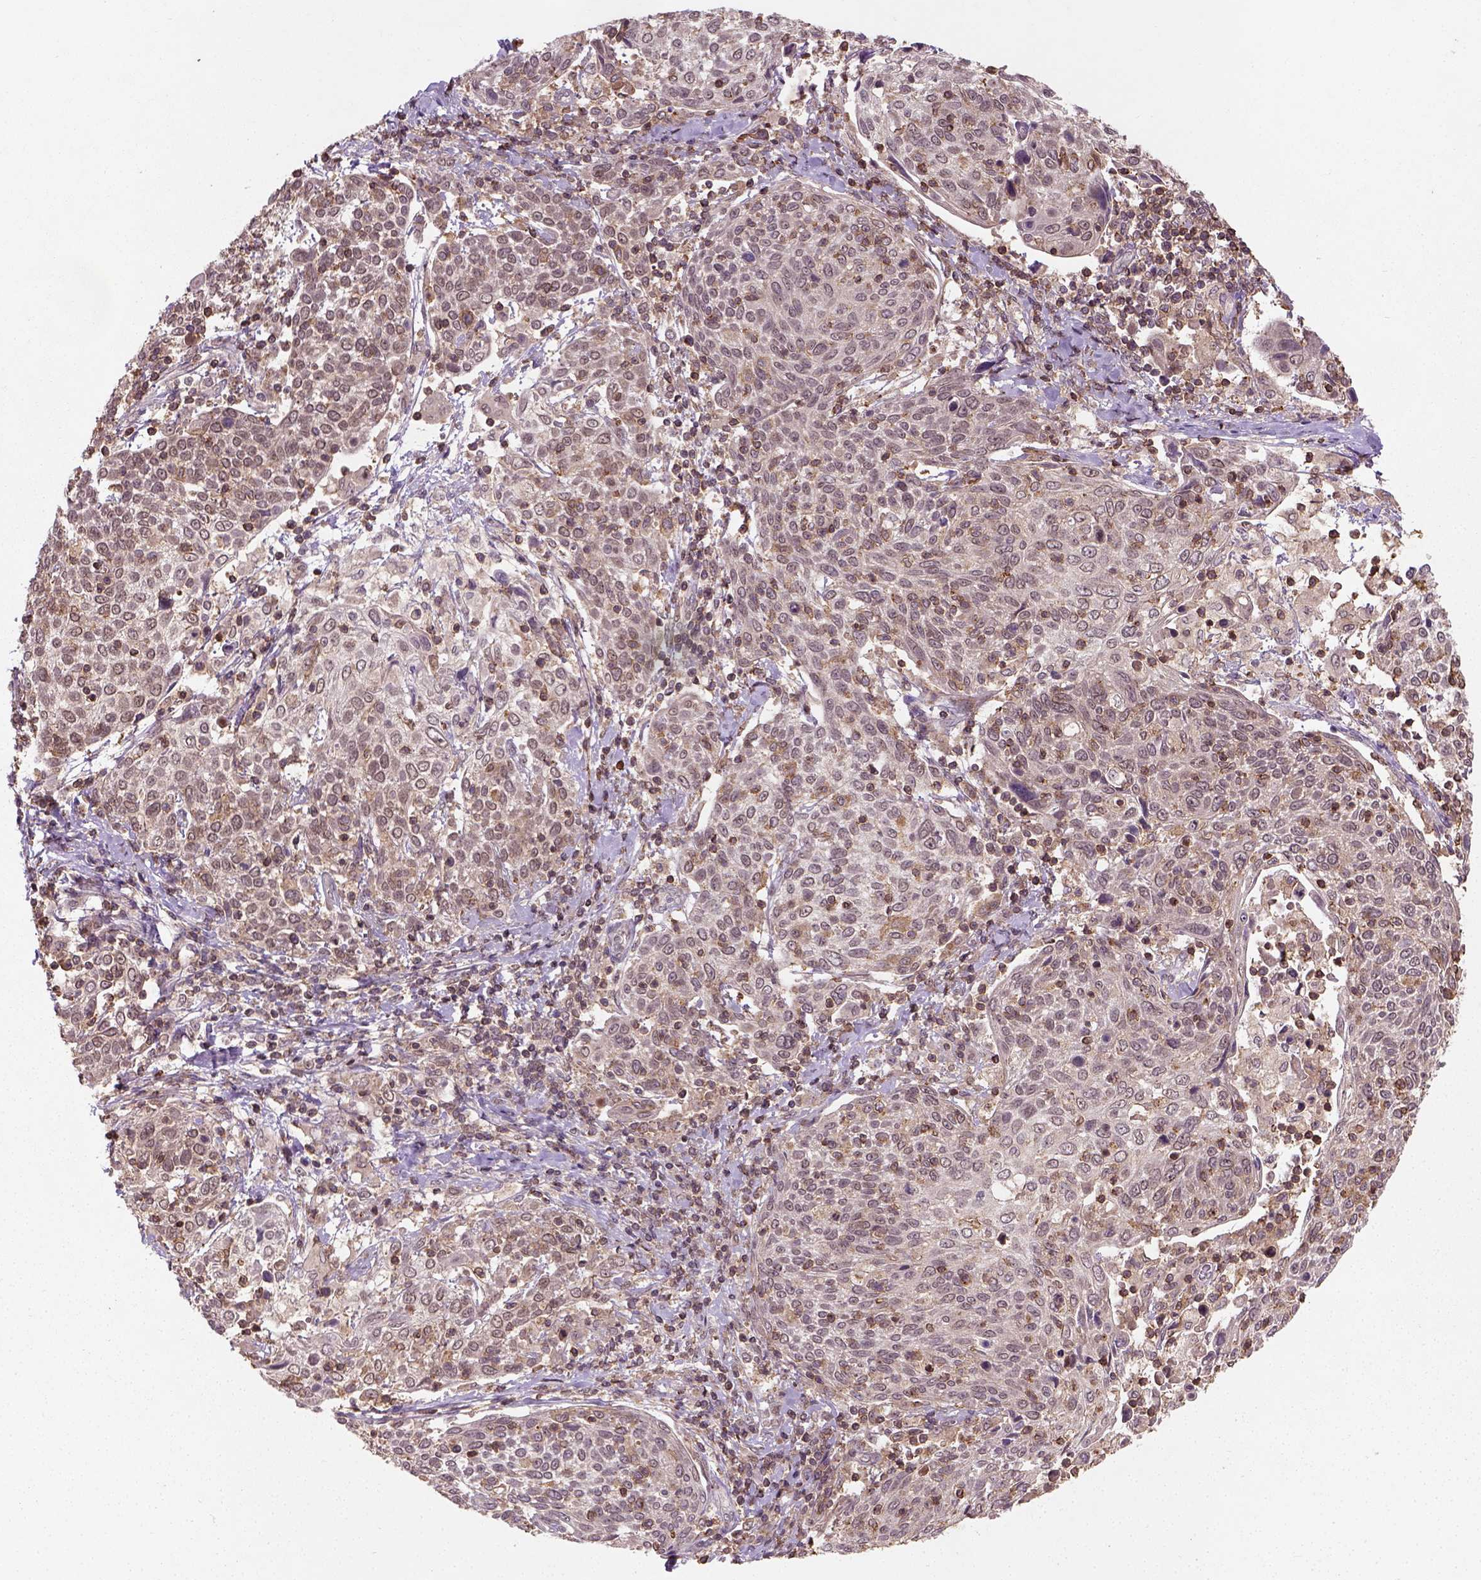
{"staining": {"intensity": "moderate", "quantity": "25%-75%", "location": "cytoplasmic/membranous"}, "tissue": "cervical cancer", "cell_type": "Tumor cells", "image_type": "cancer", "snomed": [{"axis": "morphology", "description": "Squamous cell carcinoma, NOS"}, {"axis": "topography", "description": "Cervix"}], "caption": "Protein staining reveals moderate cytoplasmic/membranous staining in about 25%-75% of tumor cells in cervical cancer (squamous cell carcinoma).", "gene": "CAMKK1", "patient": {"sex": "female", "age": 61}}